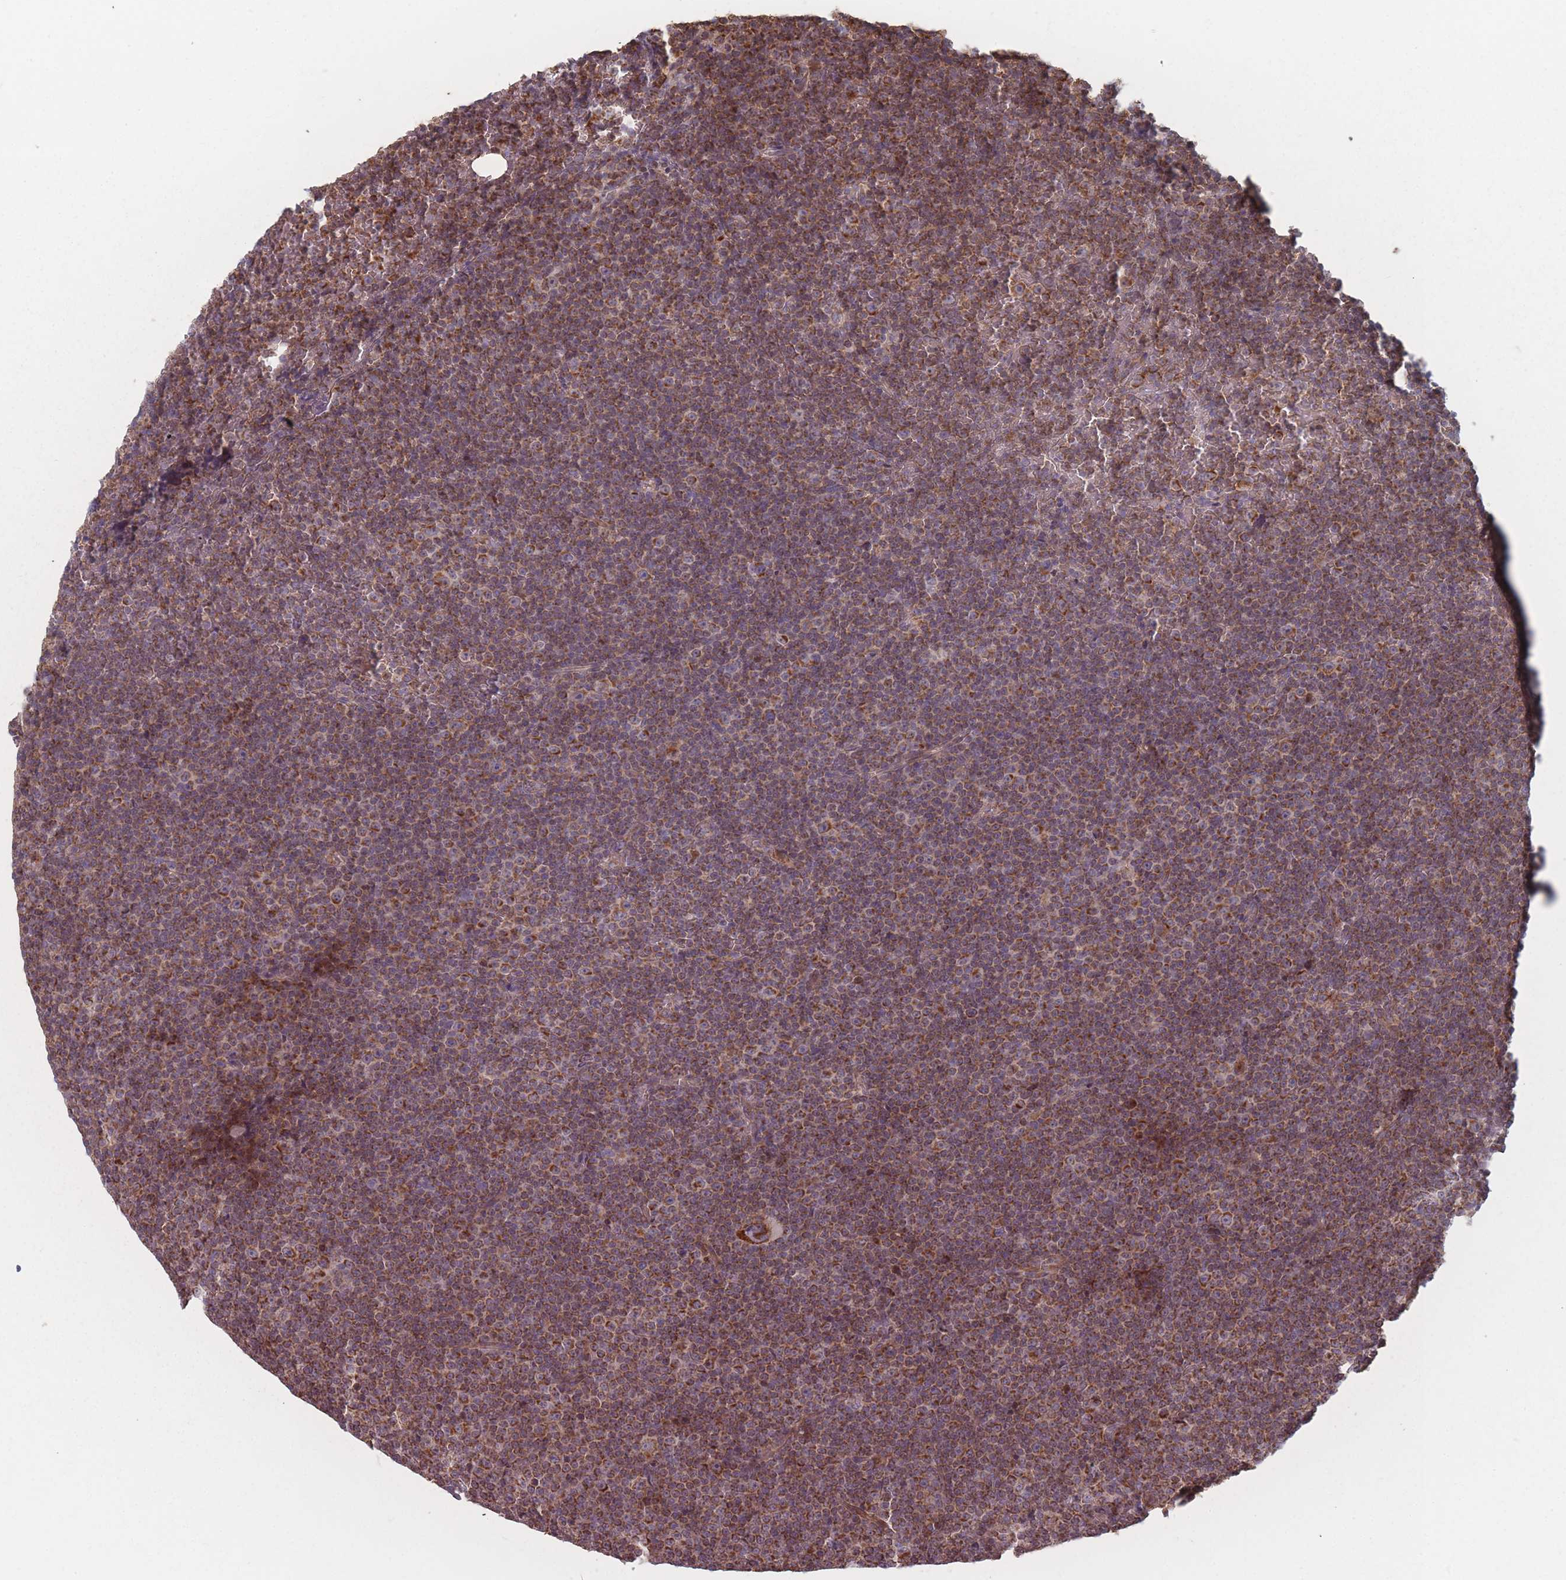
{"staining": {"intensity": "moderate", "quantity": ">75%", "location": "cytoplasmic/membranous"}, "tissue": "lymphoma", "cell_type": "Tumor cells", "image_type": "cancer", "snomed": [{"axis": "morphology", "description": "Malignant lymphoma, non-Hodgkin's type, Low grade"}, {"axis": "topography", "description": "Lymph node"}], "caption": "Protein staining by immunohistochemistry shows moderate cytoplasmic/membranous positivity in about >75% of tumor cells in malignant lymphoma, non-Hodgkin's type (low-grade).", "gene": "PSMB3", "patient": {"sex": "female", "age": 67}}